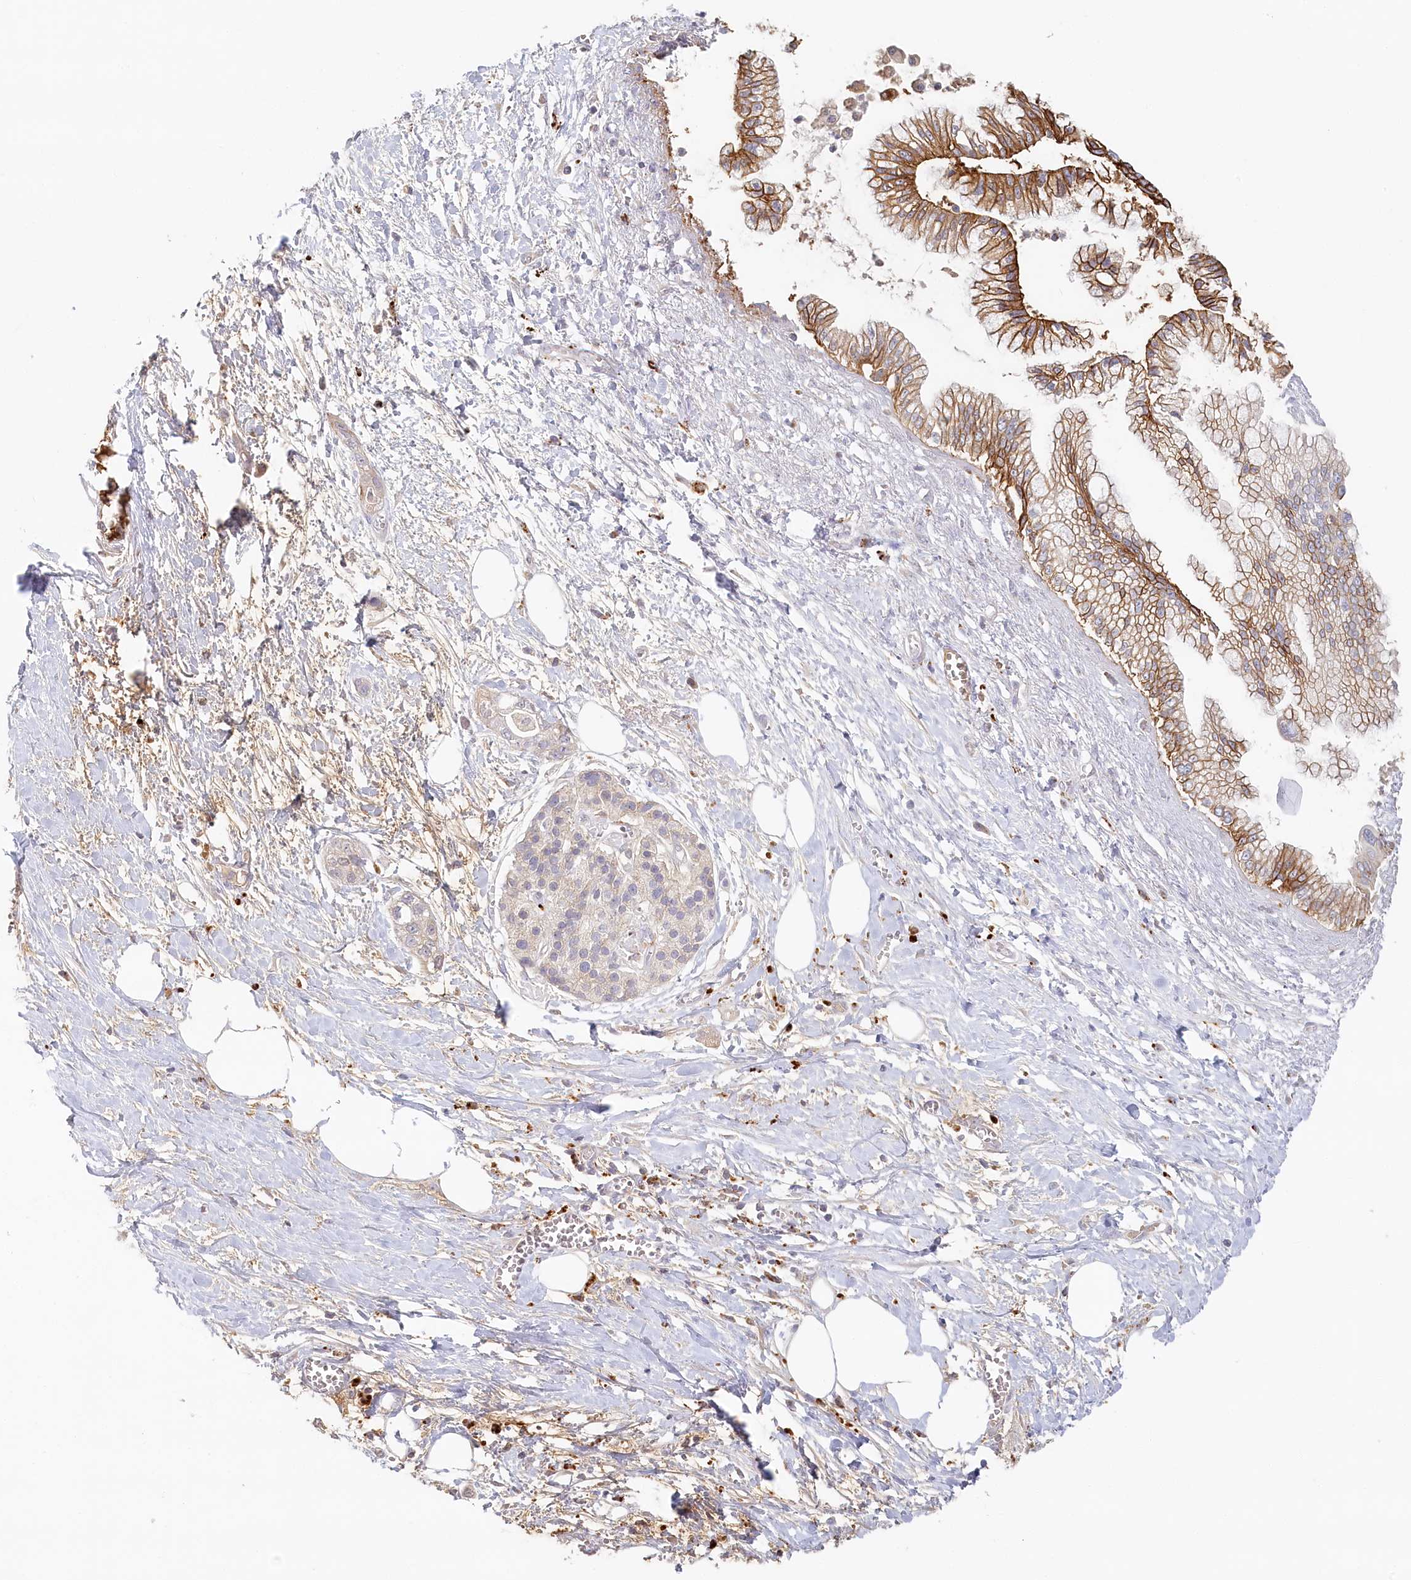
{"staining": {"intensity": "moderate", "quantity": ">75%", "location": "cytoplasmic/membranous"}, "tissue": "pancreatic cancer", "cell_type": "Tumor cells", "image_type": "cancer", "snomed": [{"axis": "morphology", "description": "Adenocarcinoma, NOS"}, {"axis": "topography", "description": "Pancreas"}], "caption": "IHC (DAB (3,3'-diaminobenzidine)) staining of human pancreatic adenocarcinoma exhibits moderate cytoplasmic/membranous protein positivity in approximately >75% of tumor cells.", "gene": "VSIG1", "patient": {"sex": "male", "age": 68}}